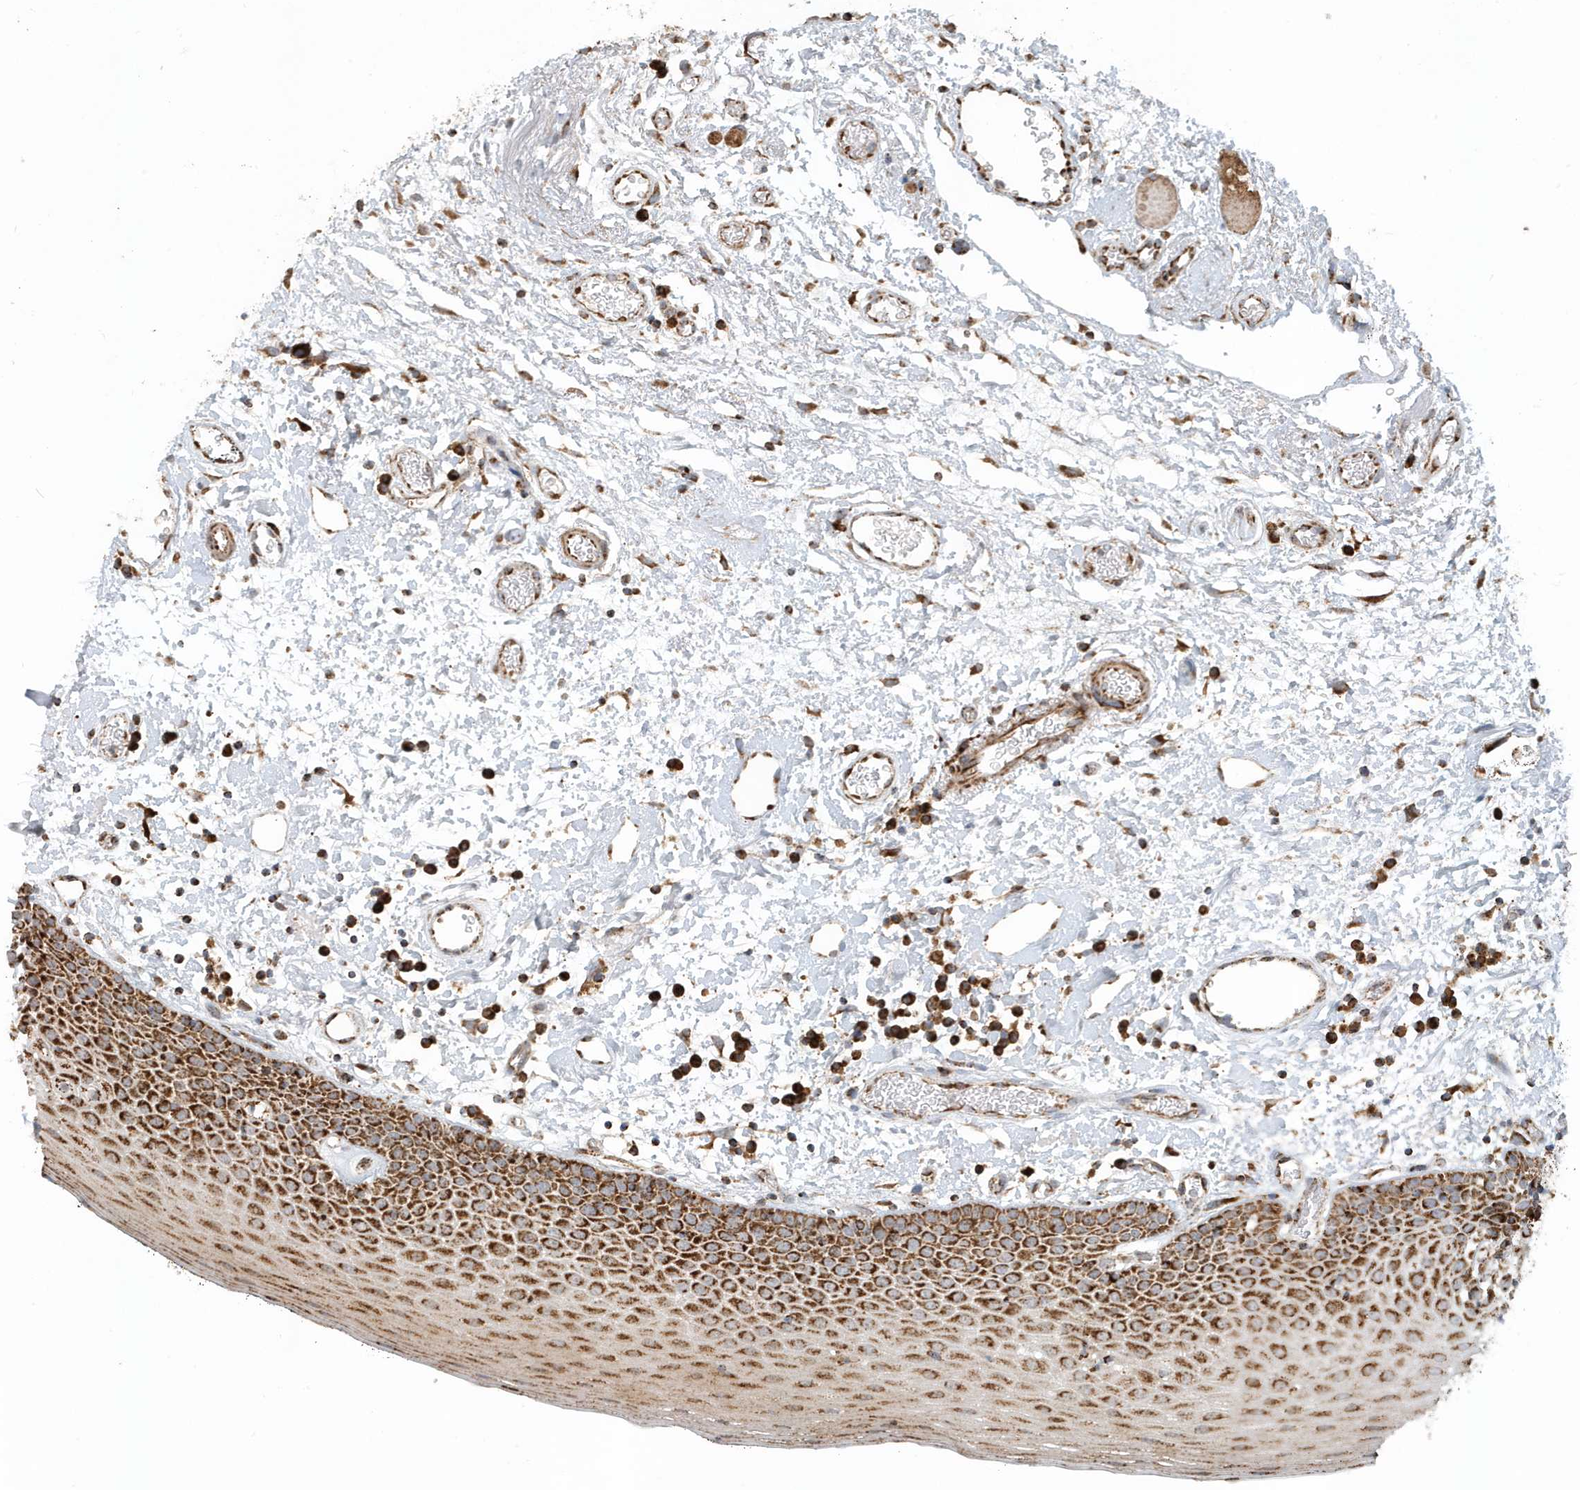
{"staining": {"intensity": "strong", "quantity": ">75%", "location": "cytoplasmic/membranous"}, "tissue": "oral mucosa", "cell_type": "Squamous epithelial cells", "image_type": "normal", "snomed": [{"axis": "morphology", "description": "Normal tissue, NOS"}, {"axis": "topography", "description": "Oral tissue"}], "caption": "Oral mucosa was stained to show a protein in brown. There is high levels of strong cytoplasmic/membranous positivity in approximately >75% of squamous epithelial cells. (brown staining indicates protein expression, while blue staining denotes nuclei).", "gene": "MAN1A1", "patient": {"sex": "male", "age": 74}}